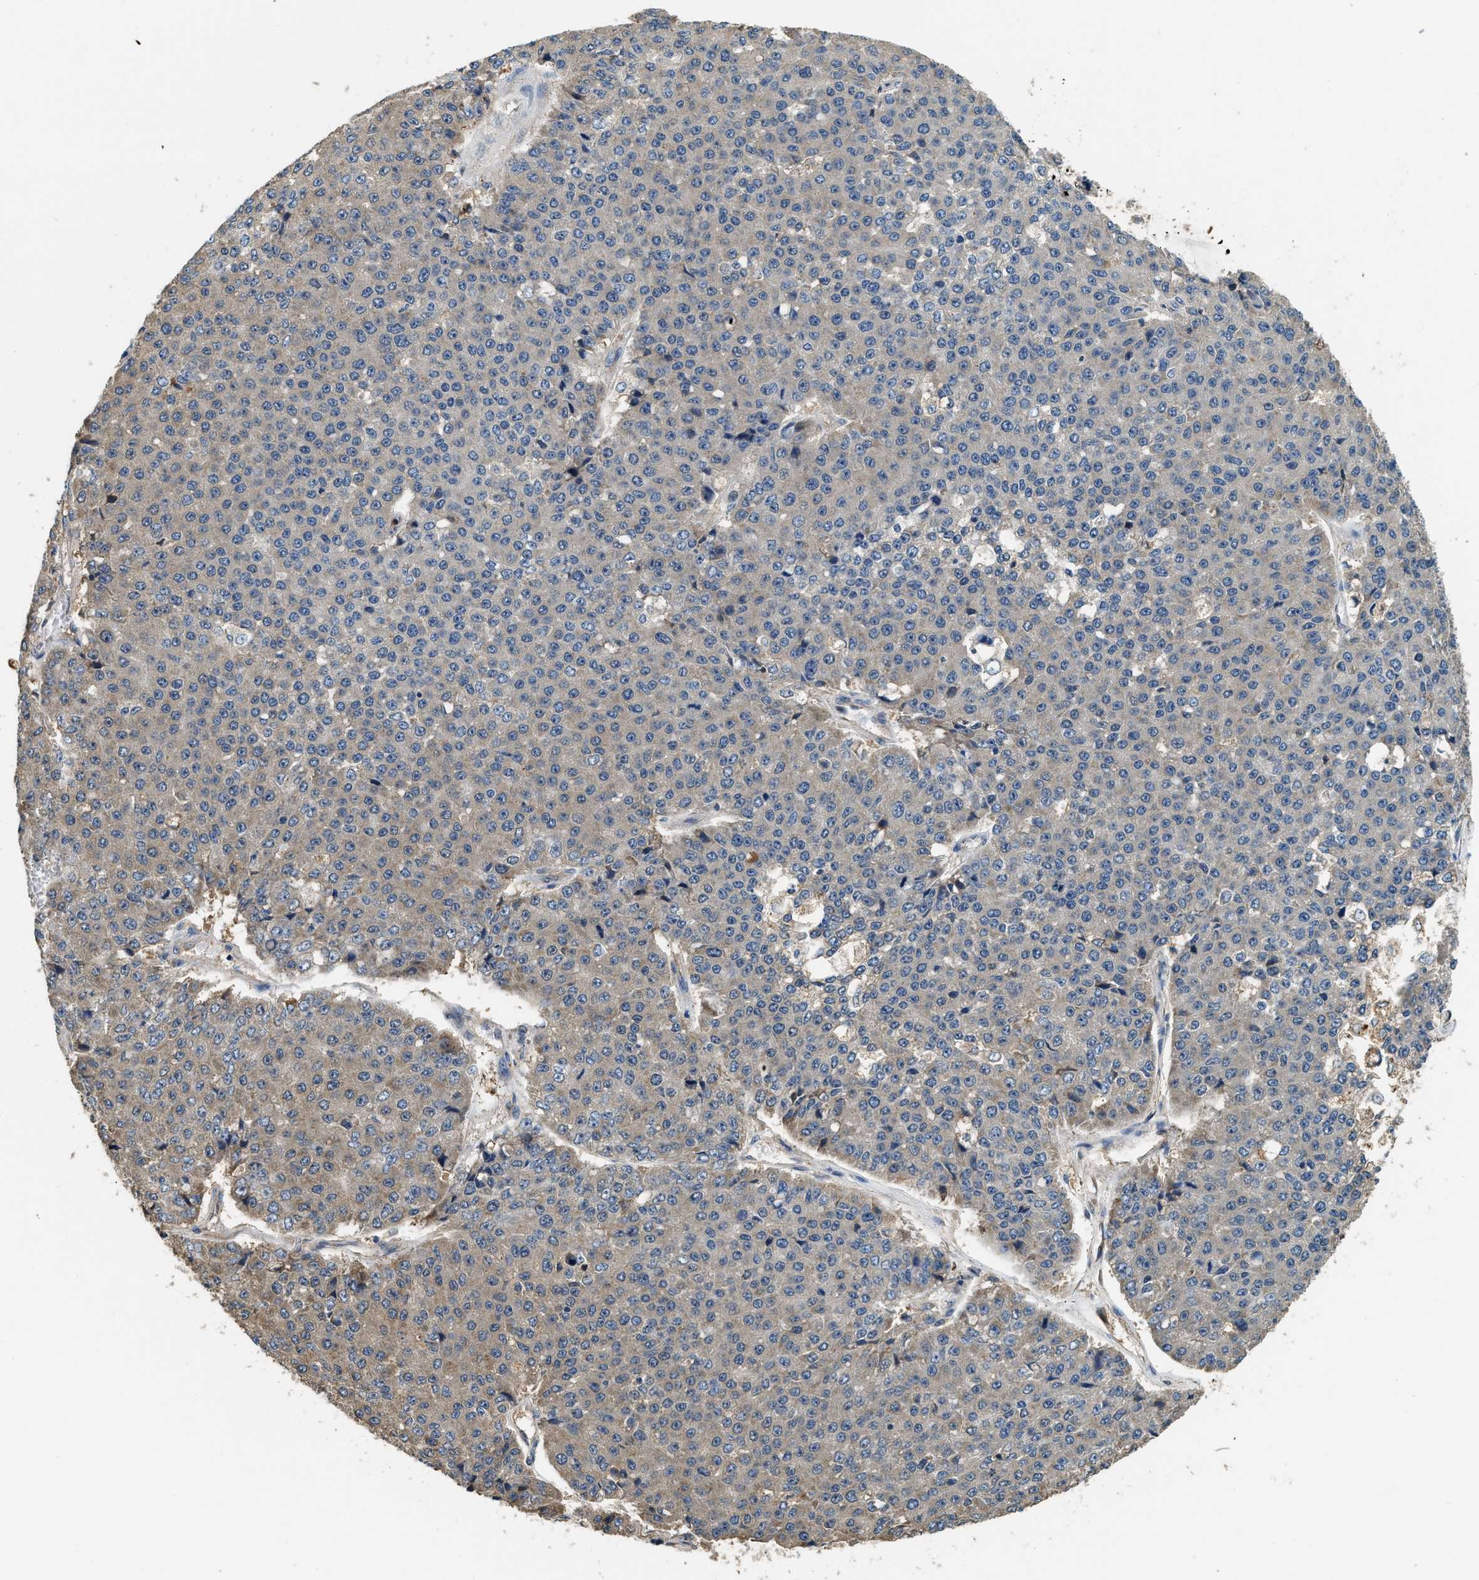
{"staining": {"intensity": "weak", "quantity": "<25%", "location": "cytoplasmic/membranous"}, "tissue": "pancreatic cancer", "cell_type": "Tumor cells", "image_type": "cancer", "snomed": [{"axis": "morphology", "description": "Adenocarcinoma, NOS"}, {"axis": "topography", "description": "Pancreas"}], "caption": "This is an immunohistochemistry histopathology image of pancreatic cancer (adenocarcinoma). There is no expression in tumor cells.", "gene": "ANXA3", "patient": {"sex": "male", "age": 50}}